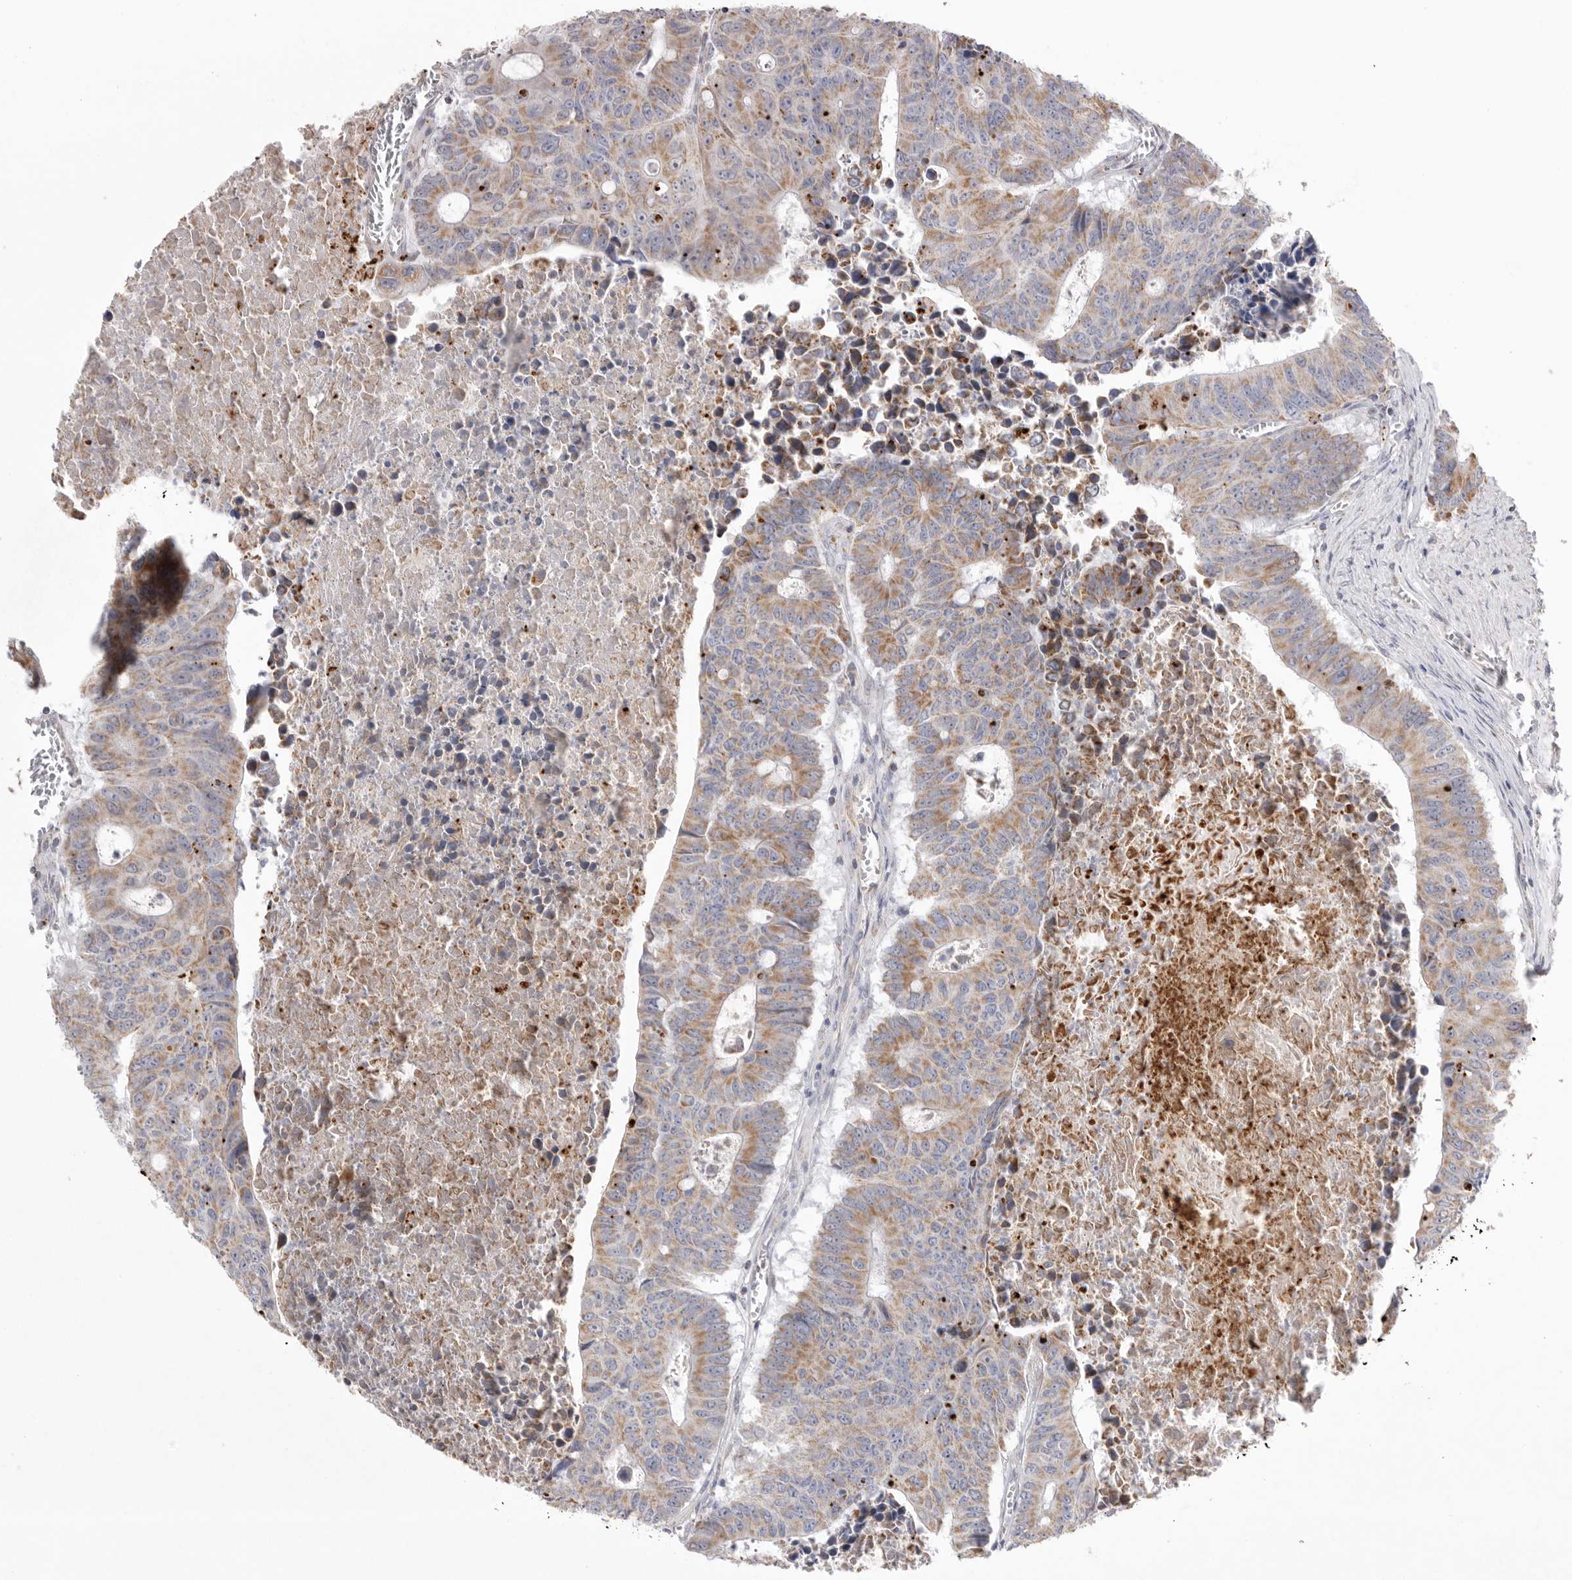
{"staining": {"intensity": "weak", "quantity": ">75%", "location": "cytoplasmic/membranous"}, "tissue": "colorectal cancer", "cell_type": "Tumor cells", "image_type": "cancer", "snomed": [{"axis": "morphology", "description": "Adenocarcinoma, NOS"}, {"axis": "topography", "description": "Colon"}], "caption": "There is low levels of weak cytoplasmic/membranous staining in tumor cells of colorectal adenocarcinoma, as demonstrated by immunohistochemical staining (brown color).", "gene": "VDAC3", "patient": {"sex": "male", "age": 87}}